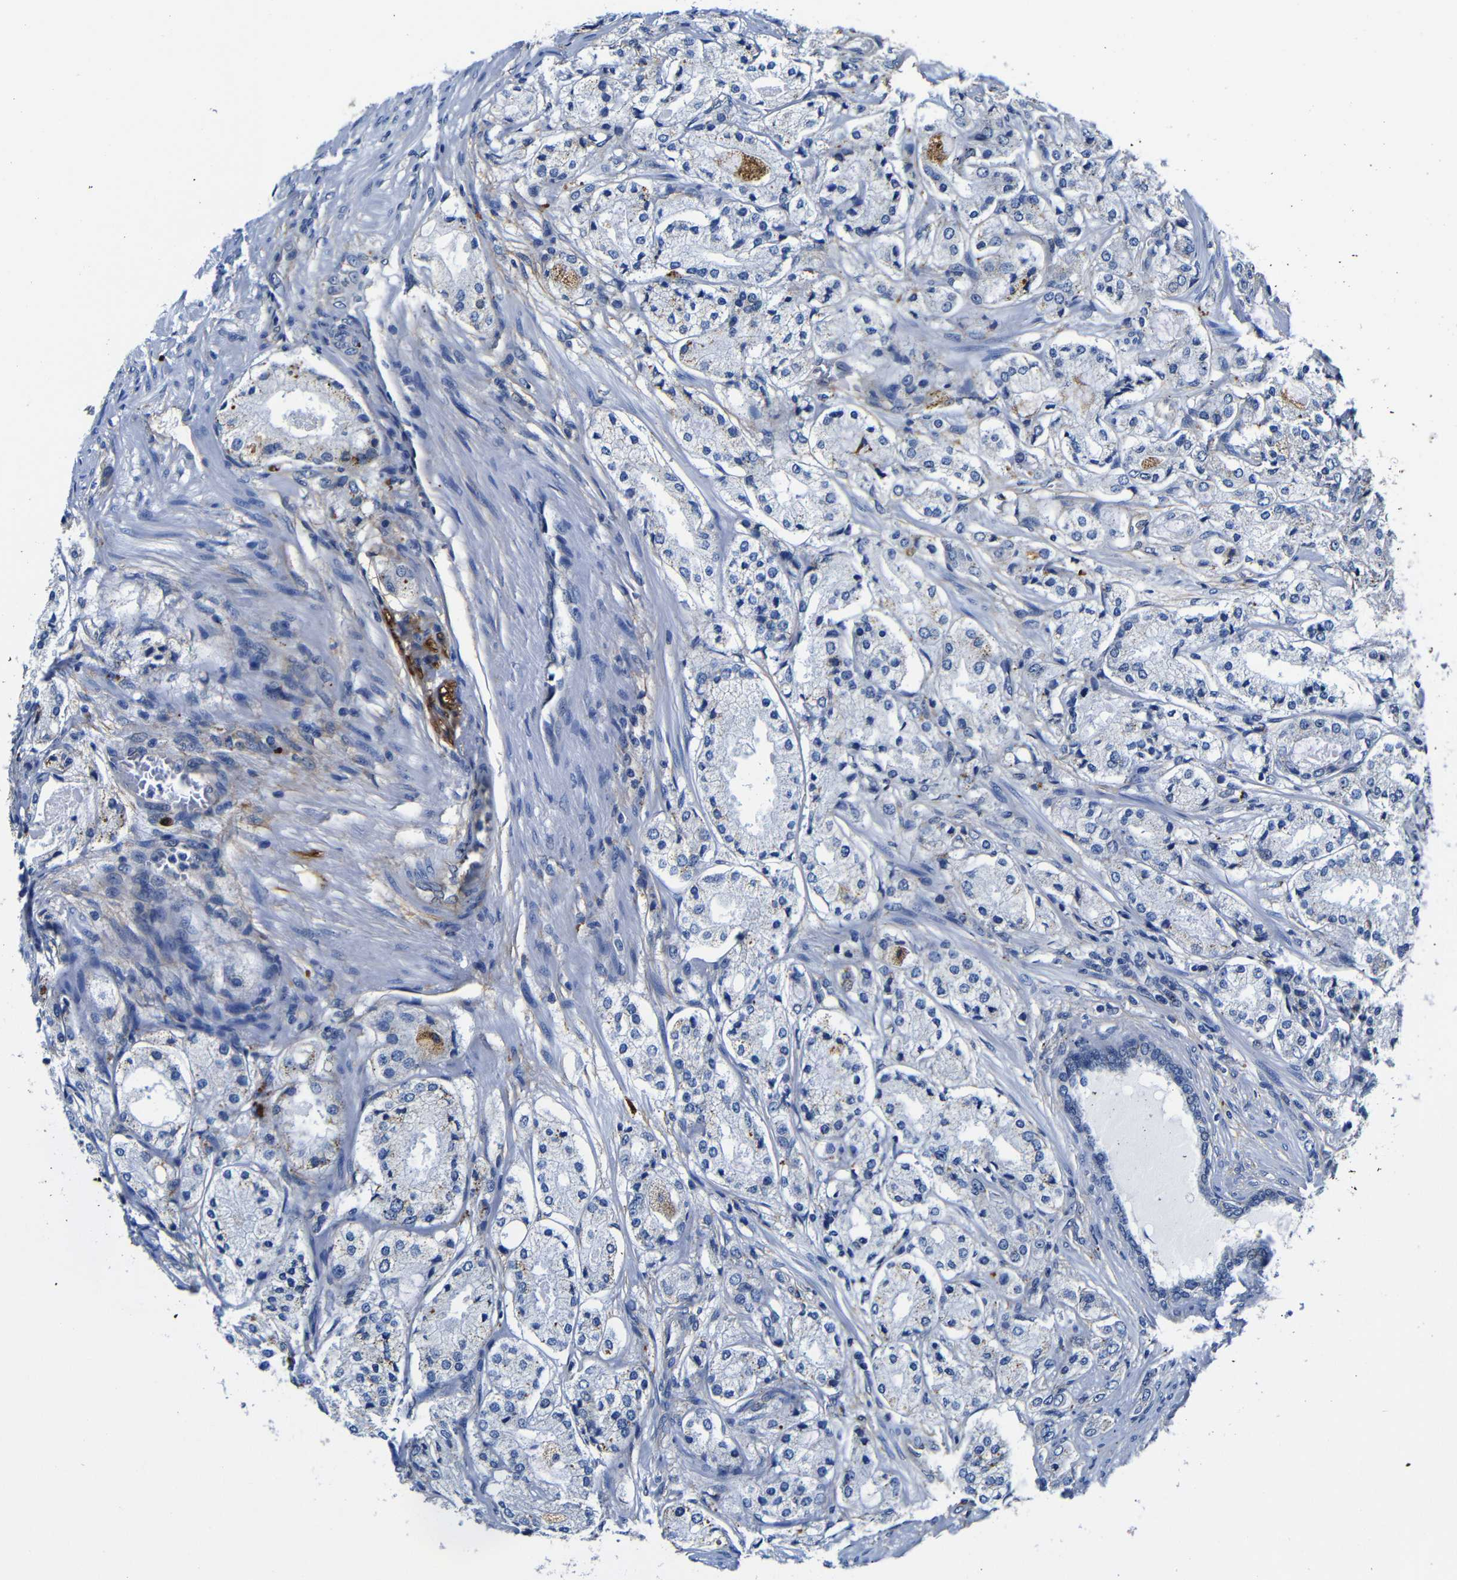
{"staining": {"intensity": "negative", "quantity": "none", "location": "none"}, "tissue": "prostate cancer", "cell_type": "Tumor cells", "image_type": "cancer", "snomed": [{"axis": "morphology", "description": "Adenocarcinoma, High grade"}, {"axis": "topography", "description": "Prostate"}], "caption": "The histopathology image reveals no significant staining in tumor cells of high-grade adenocarcinoma (prostate).", "gene": "GIMAP2", "patient": {"sex": "male", "age": 65}}